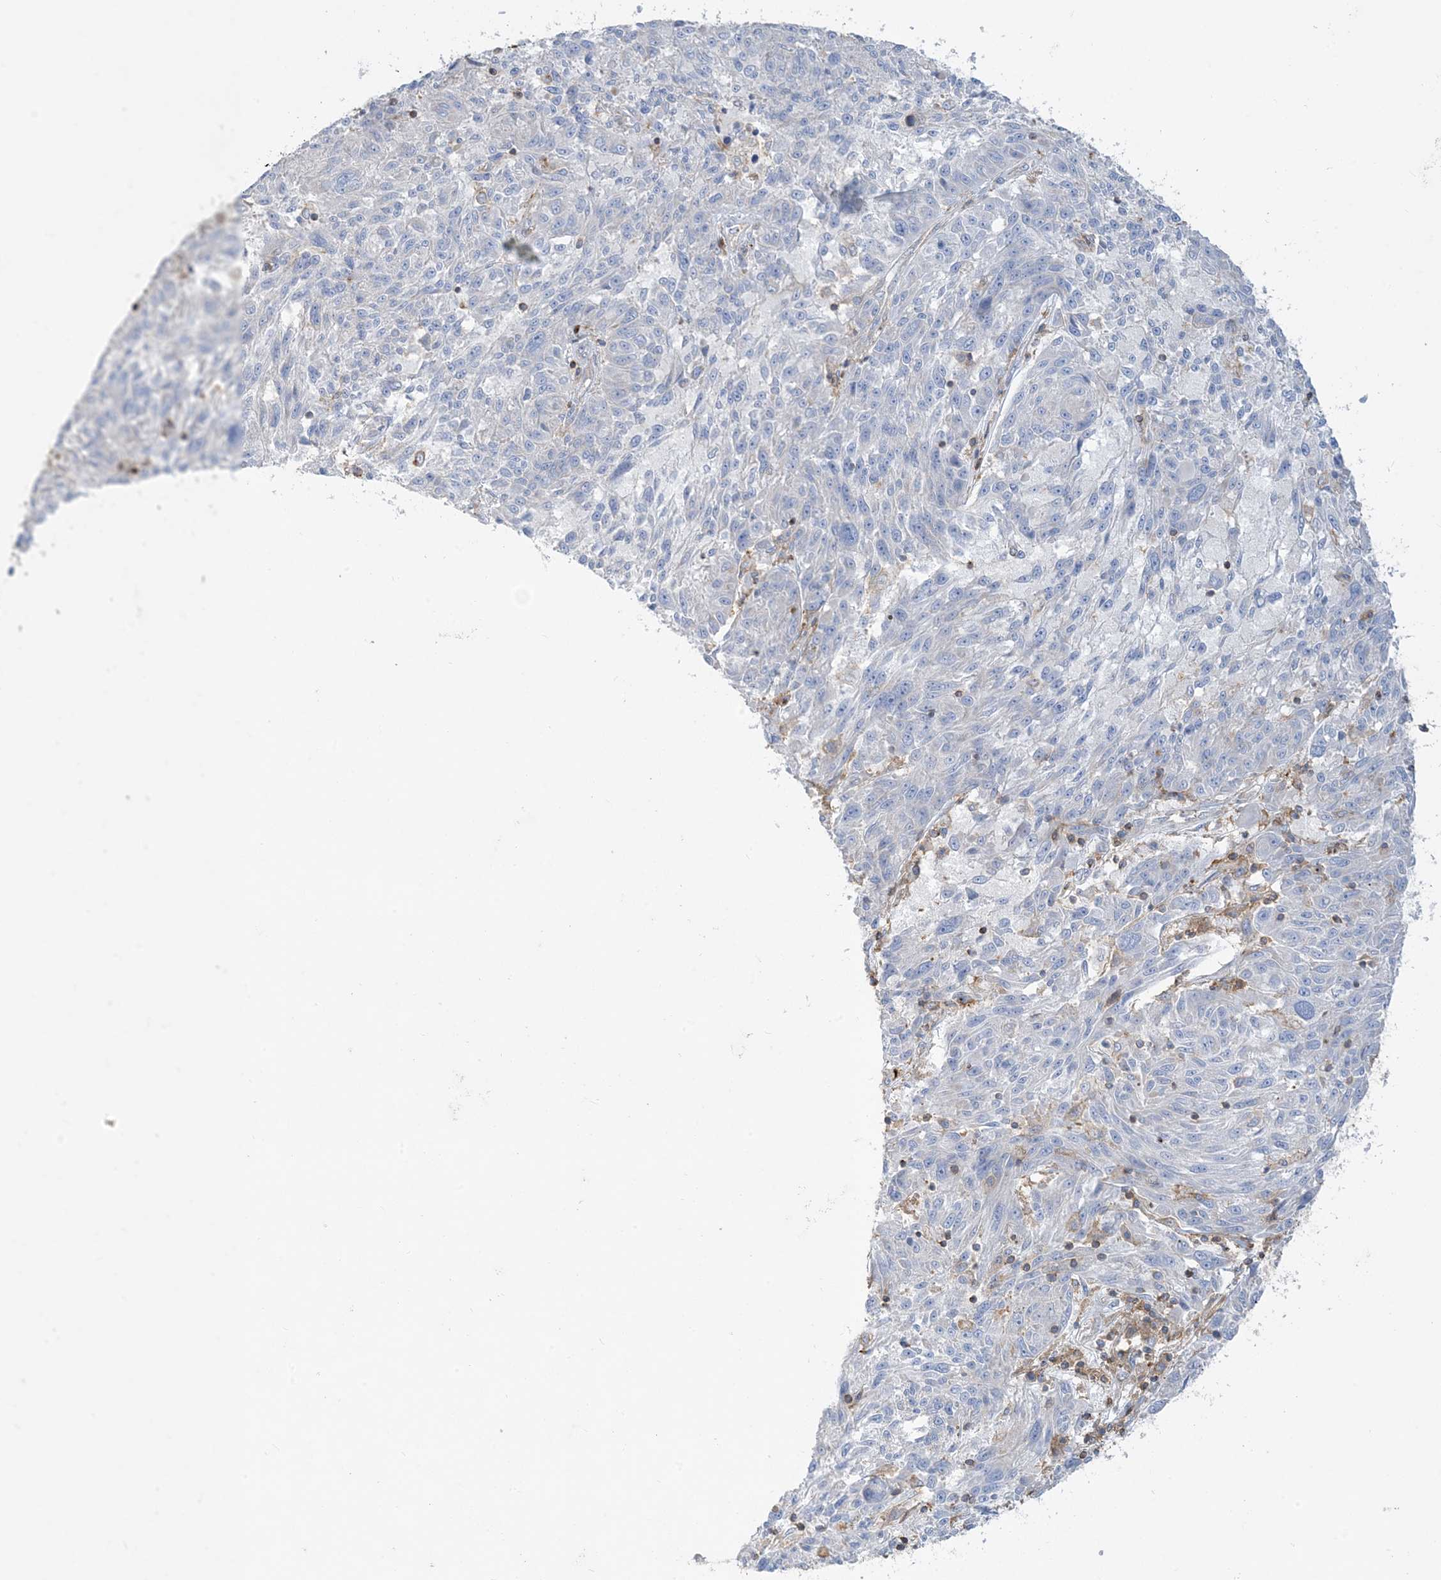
{"staining": {"intensity": "negative", "quantity": "none", "location": "none"}, "tissue": "melanoma", "cell_type": "Tumor cells", "image_type": "cancer", "snomed": [{"axis": "morphology", "description": "Malignant melanoma, NOS"}, {"axis": "topography", "description": "Skin"}], "caption": "The IHC photomicrograph has no significant expression in tumor cells of malignant melanoma tissue.", "gene": "GTF3C2", "patient": {"sex": "male", "age": 53}}